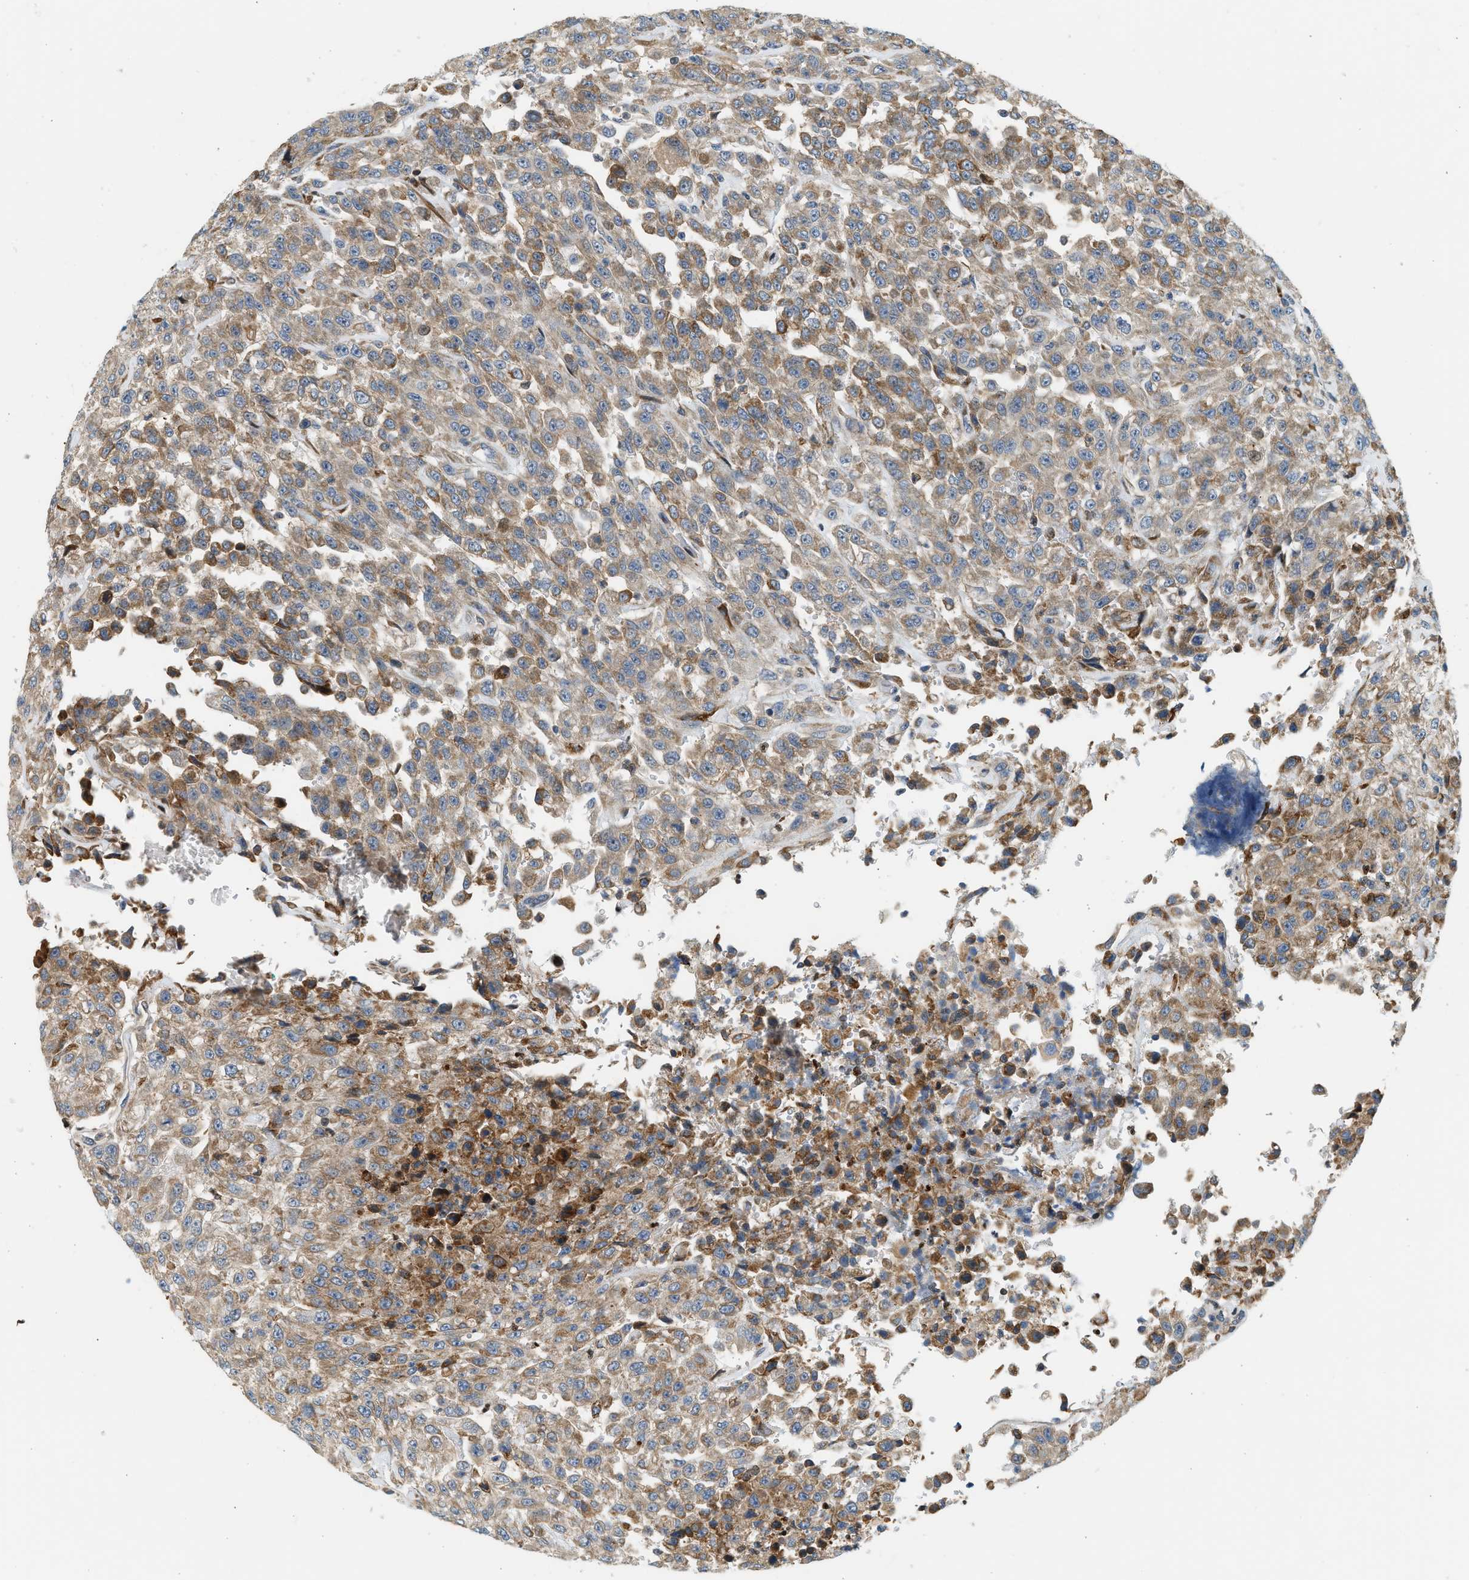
{"staining": {"intensity": "moderate", "quantity": "25%-75%", "location": "cytoplasmic/membranous"}, "tissue": "urothelial cancer", "cell_type": "Tumor cells", "image_type": "cancer", "snomed": [{"axis": "morphology", "description": "Urothelial carcinoma, High grade"}, {"axis": "topography", "description": "Urinary bladder"}], "caption": "Protein analysis of high-grade urothelial carcinoma tissue demonstrates moderate cytoplasmic/membranous staining in approximately 25%-75% of tumor cells.", "gene": "NRSN2", "patient": {"sex": "male", "age": 46}}